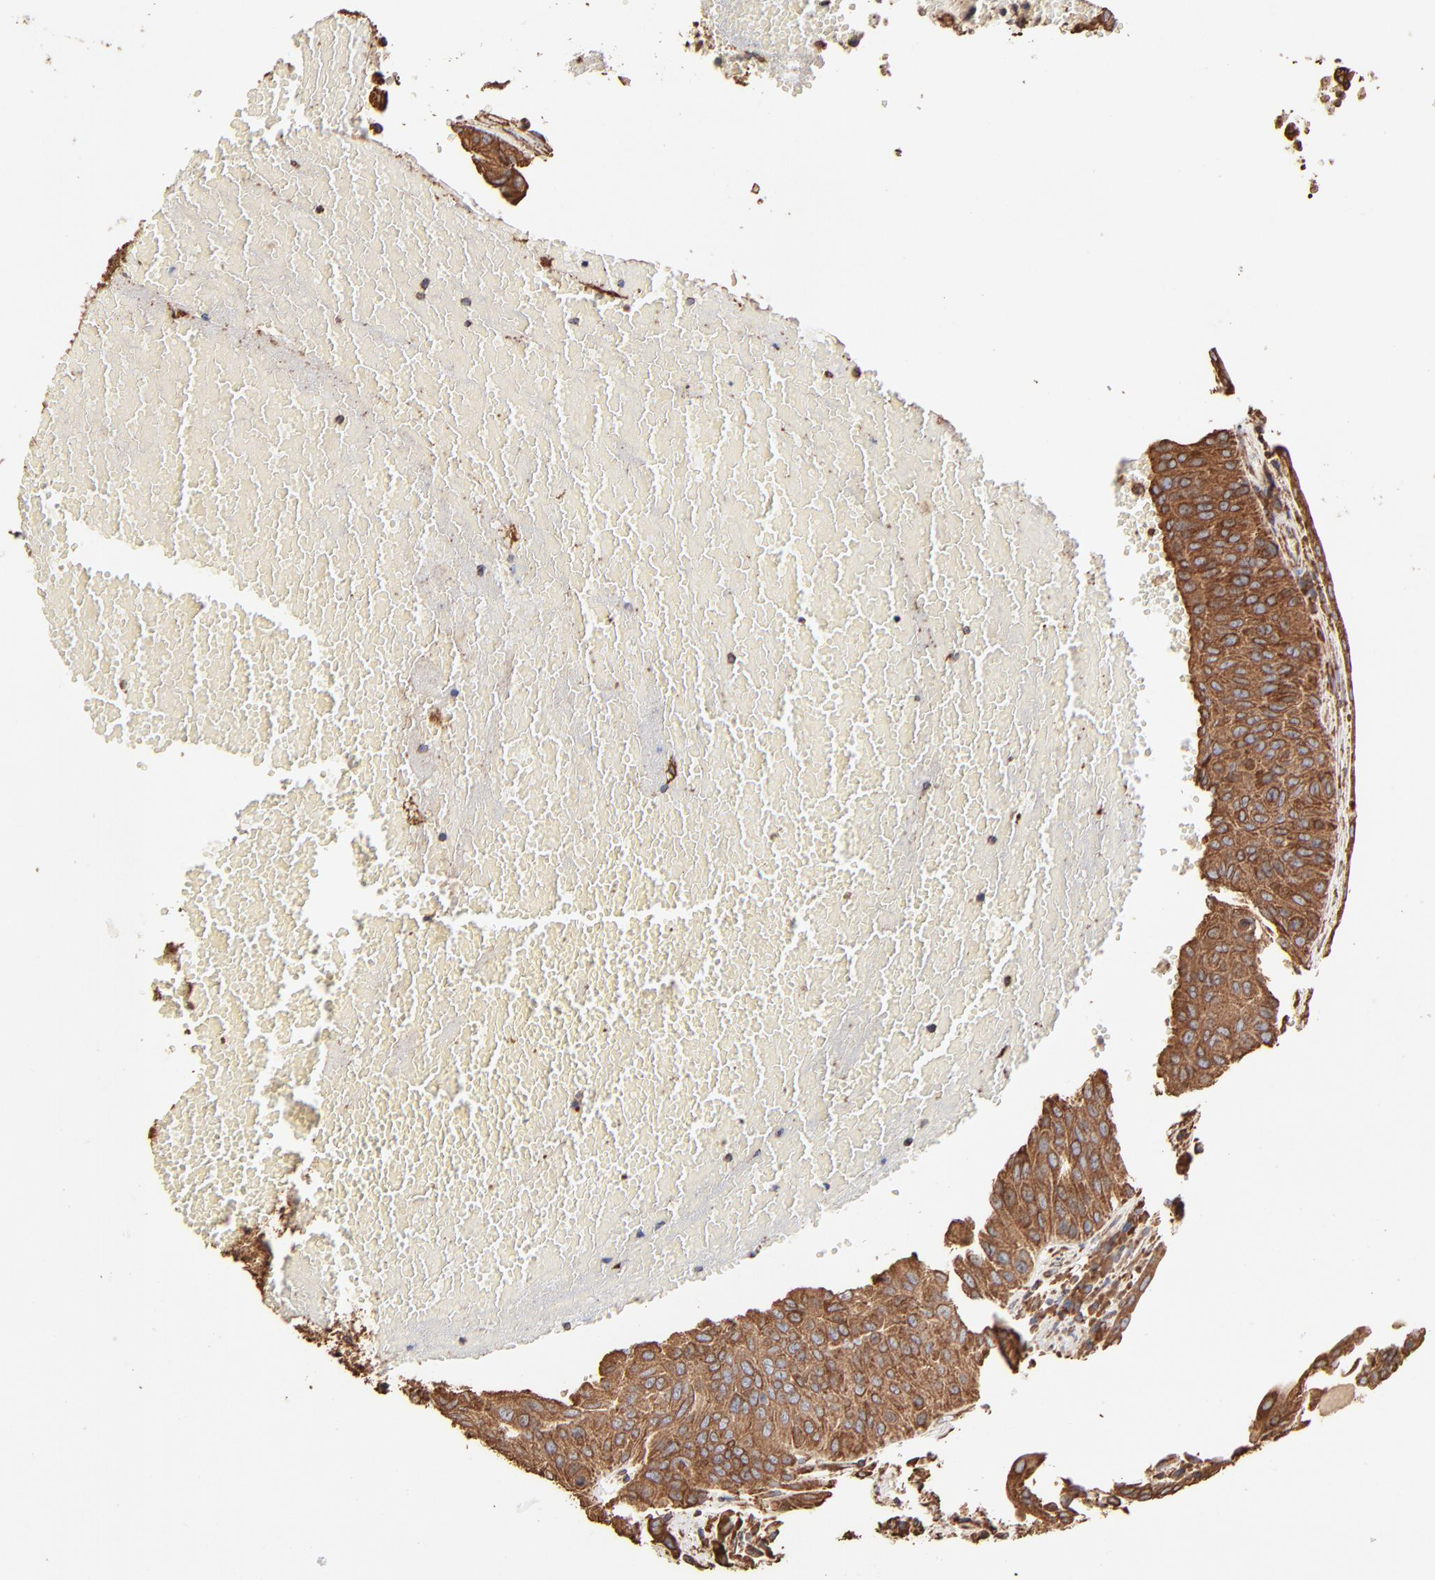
{"staining": {"intensity": "moderate", "quantity": ">75%", "location": "cytoplasmic/membranous"}, "tissue": "urothelial cancer", "cell_type": "Tumor cells", "image_type": "cancer", "snomed": [{"axis": "morphology", "description": "Urothelial carcinoma, High grade"}, {"axis": "topography", "description": "Urinary bladder"}], "caption": "Urothelial cancer stained with a protein marker displays moderate staining in tumor cells.", "gene": "PDIA3", "patient": {"sex": "male", "age": 66}}